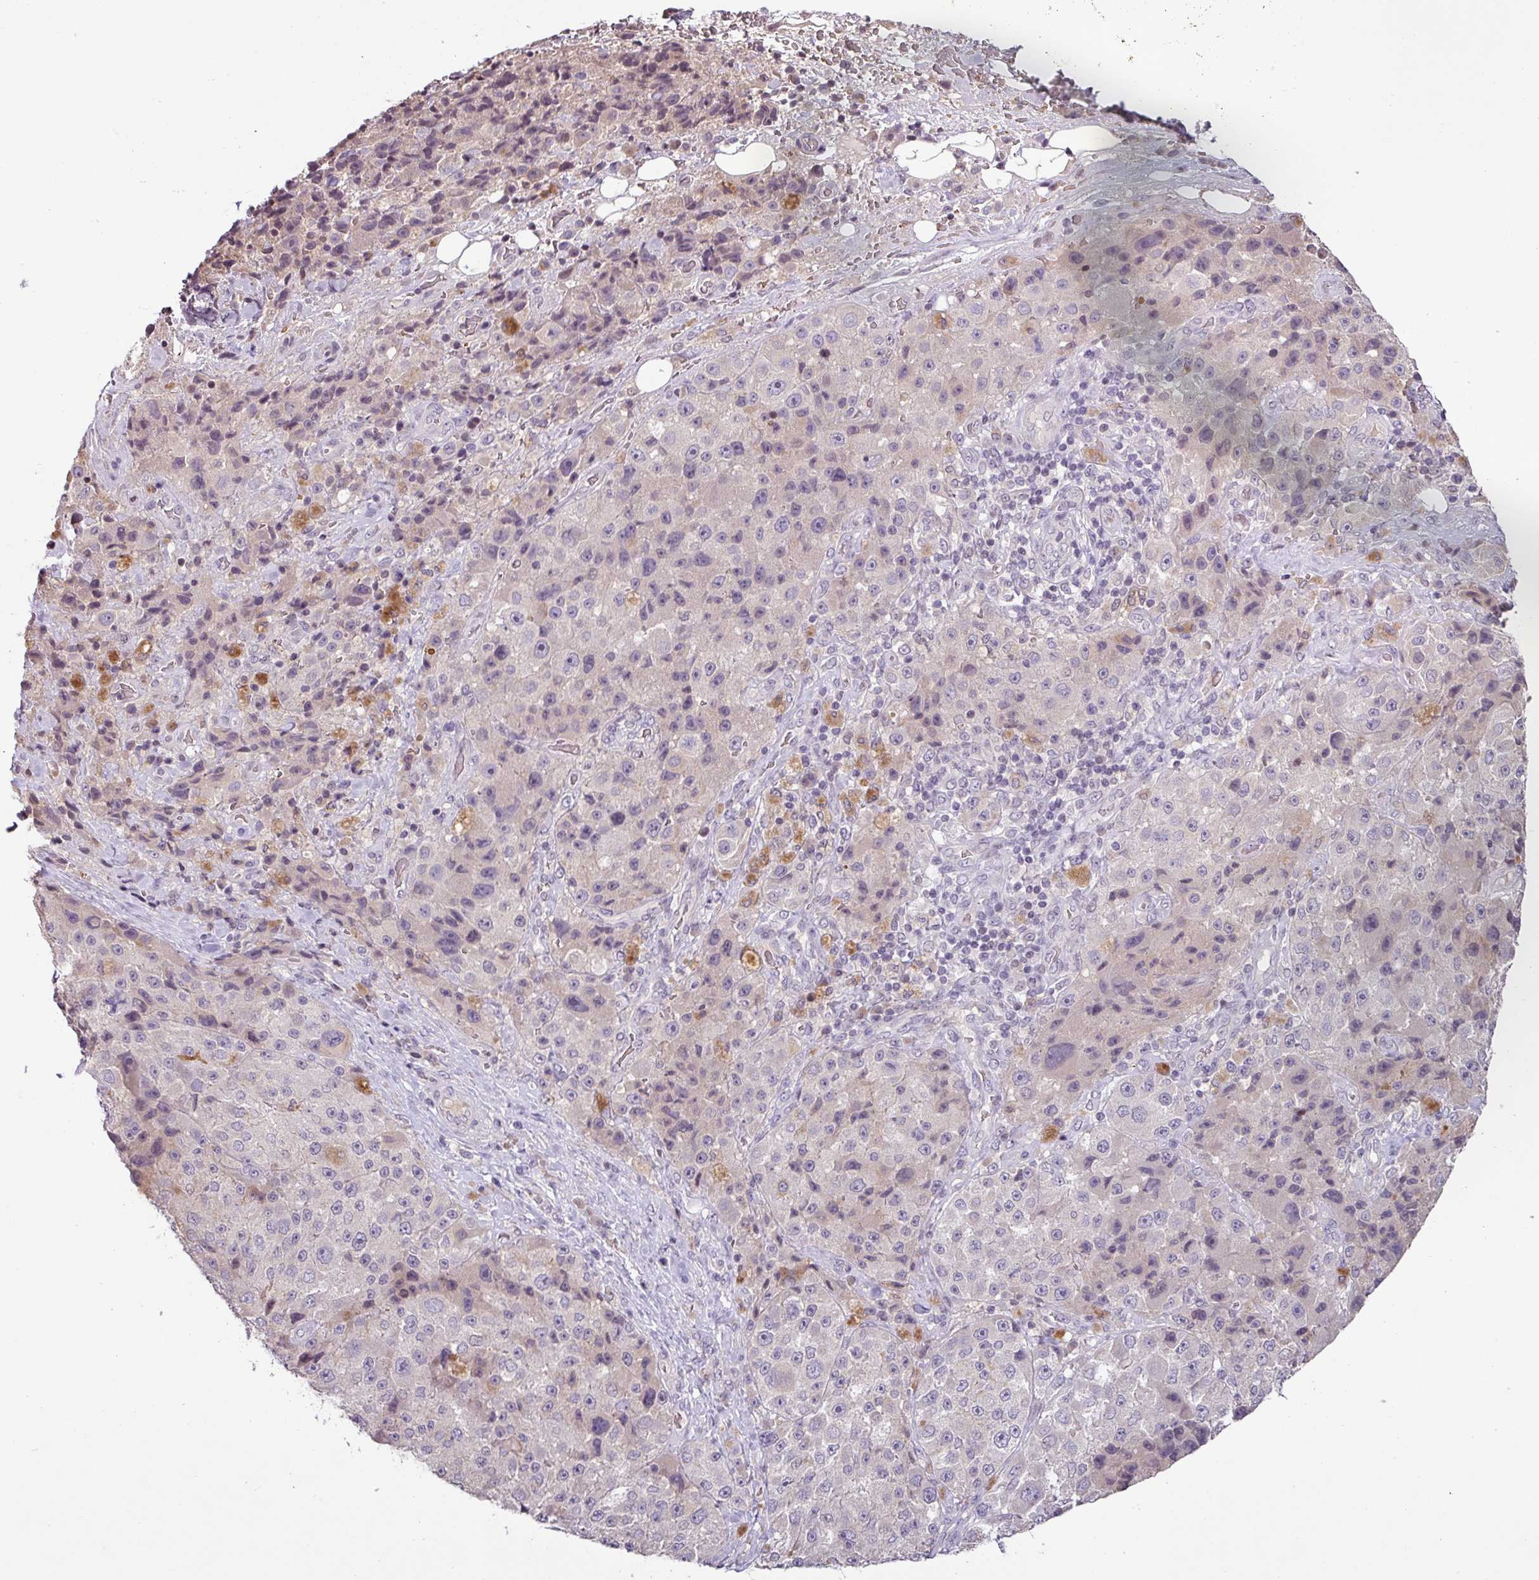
{"staining": {"intensity": "negative", "quantity": "none", "location": "none"}, "tissue": "melanoma", "cell_type": "Tumor cells", "image_type": "cancer", "snomed": [{"axis": "morphology", "description": "Malignant melanoma, Metastatic site"}, {"axis": "topography", "description": "Lymph node"}], "caption": "Photomicrograph shows no protein staining in tumor cells of melanoma tissue. Nuclei are stained in blue.", "gene": "SLC5A10", "patient": {"sex": "male", "age": 62}}